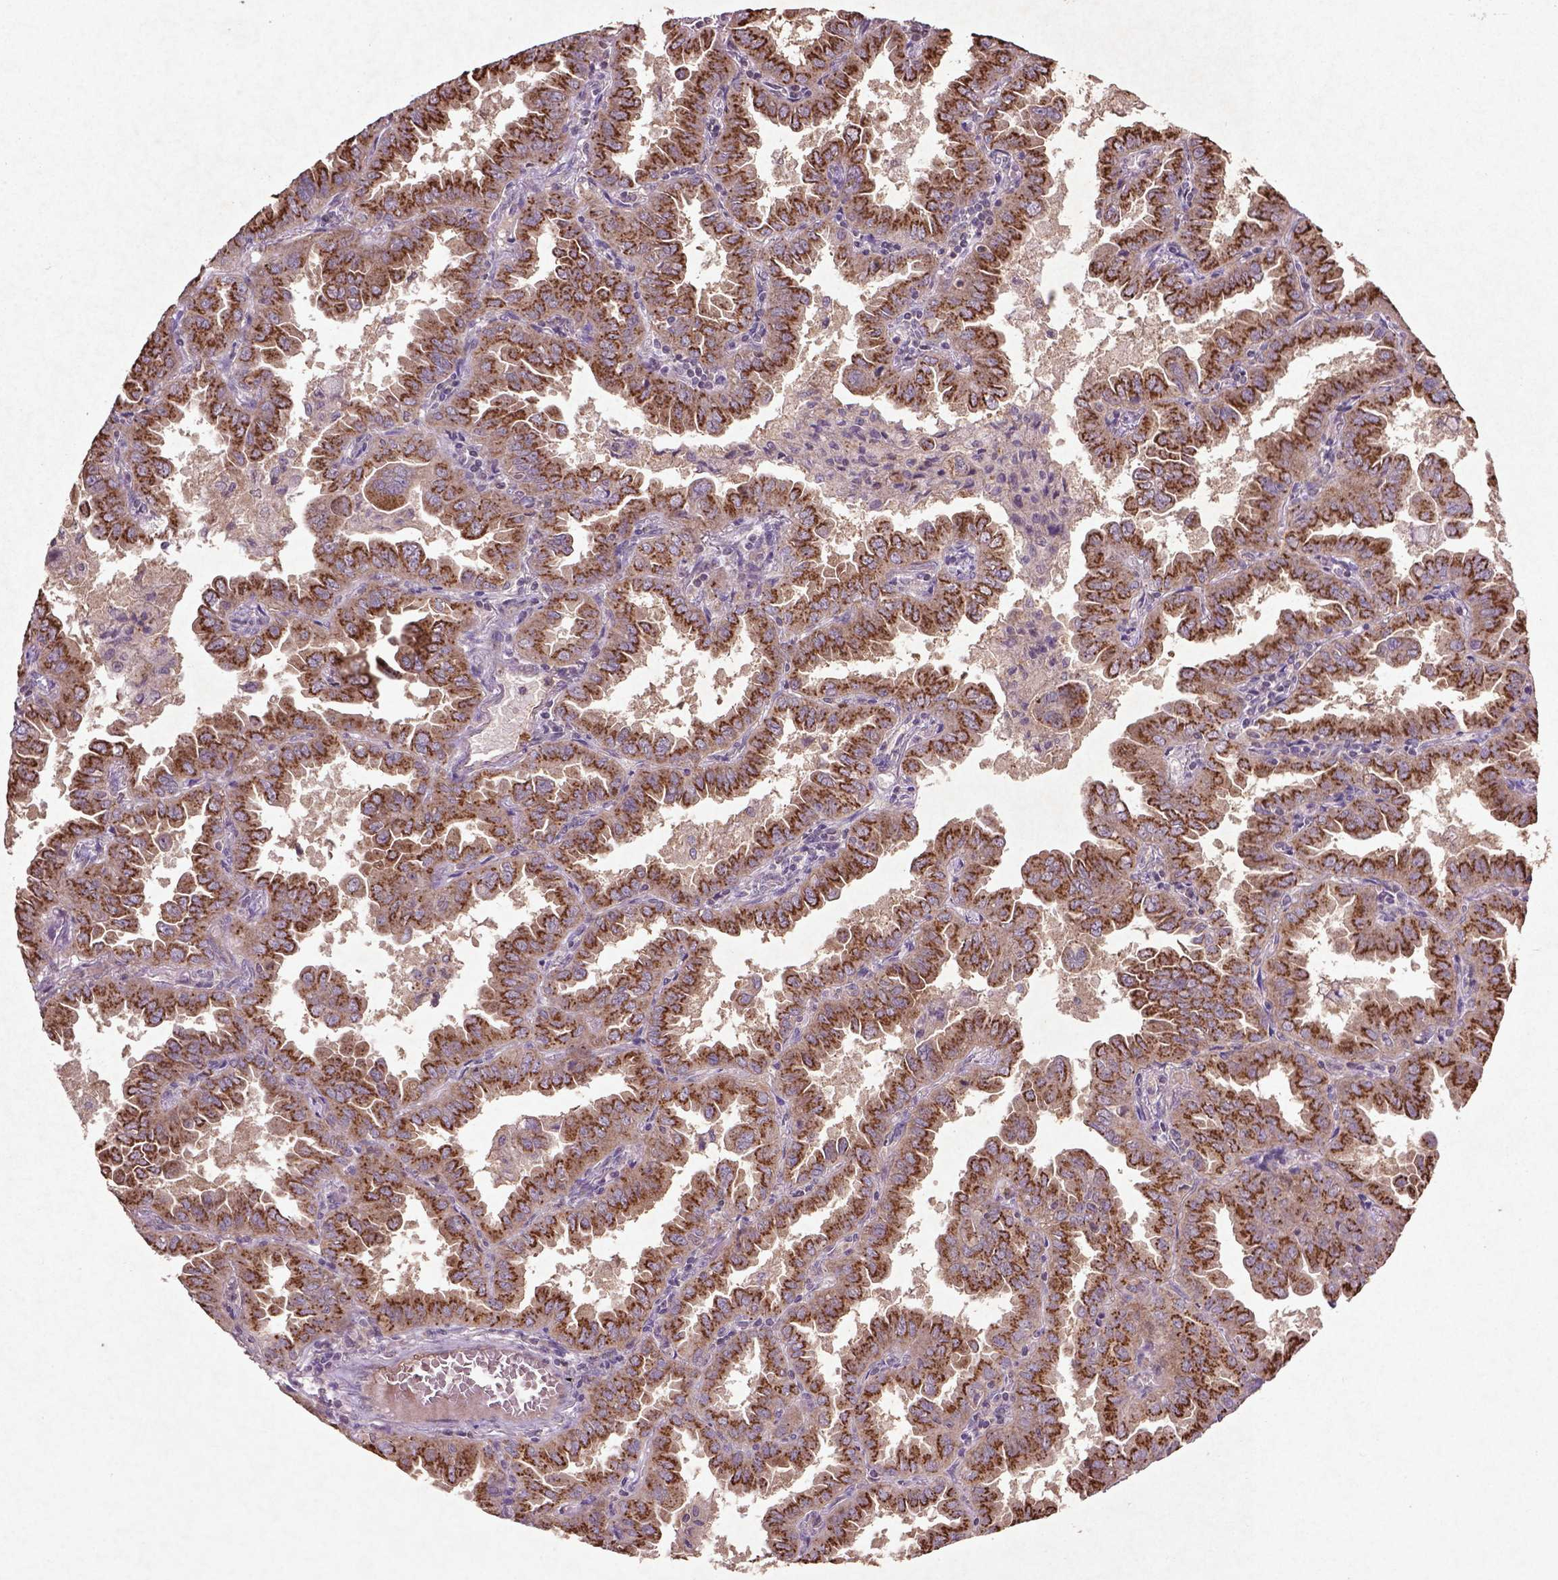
{"staining": {"intensity": "strong", "quantity": ">75%", "location": "cytoplasmic/membranous"}, "tissue": "lung cancer", "cell_type": "Tumor cells", "image_type": "cancer", "snomed": [{"axis": "morphology", "description": "Adenocarcinoma, NOS"}, {"axis": "topography", "description": "Lung"}], "caption": "Protein analysis of adenocarcinoma (lung) tissue demonstrates strong cytoplasmic/membranous positivity in about >75% of tumor cells.", "gene": "MTOR", "patient": {"sex": "male", "age": 64}}